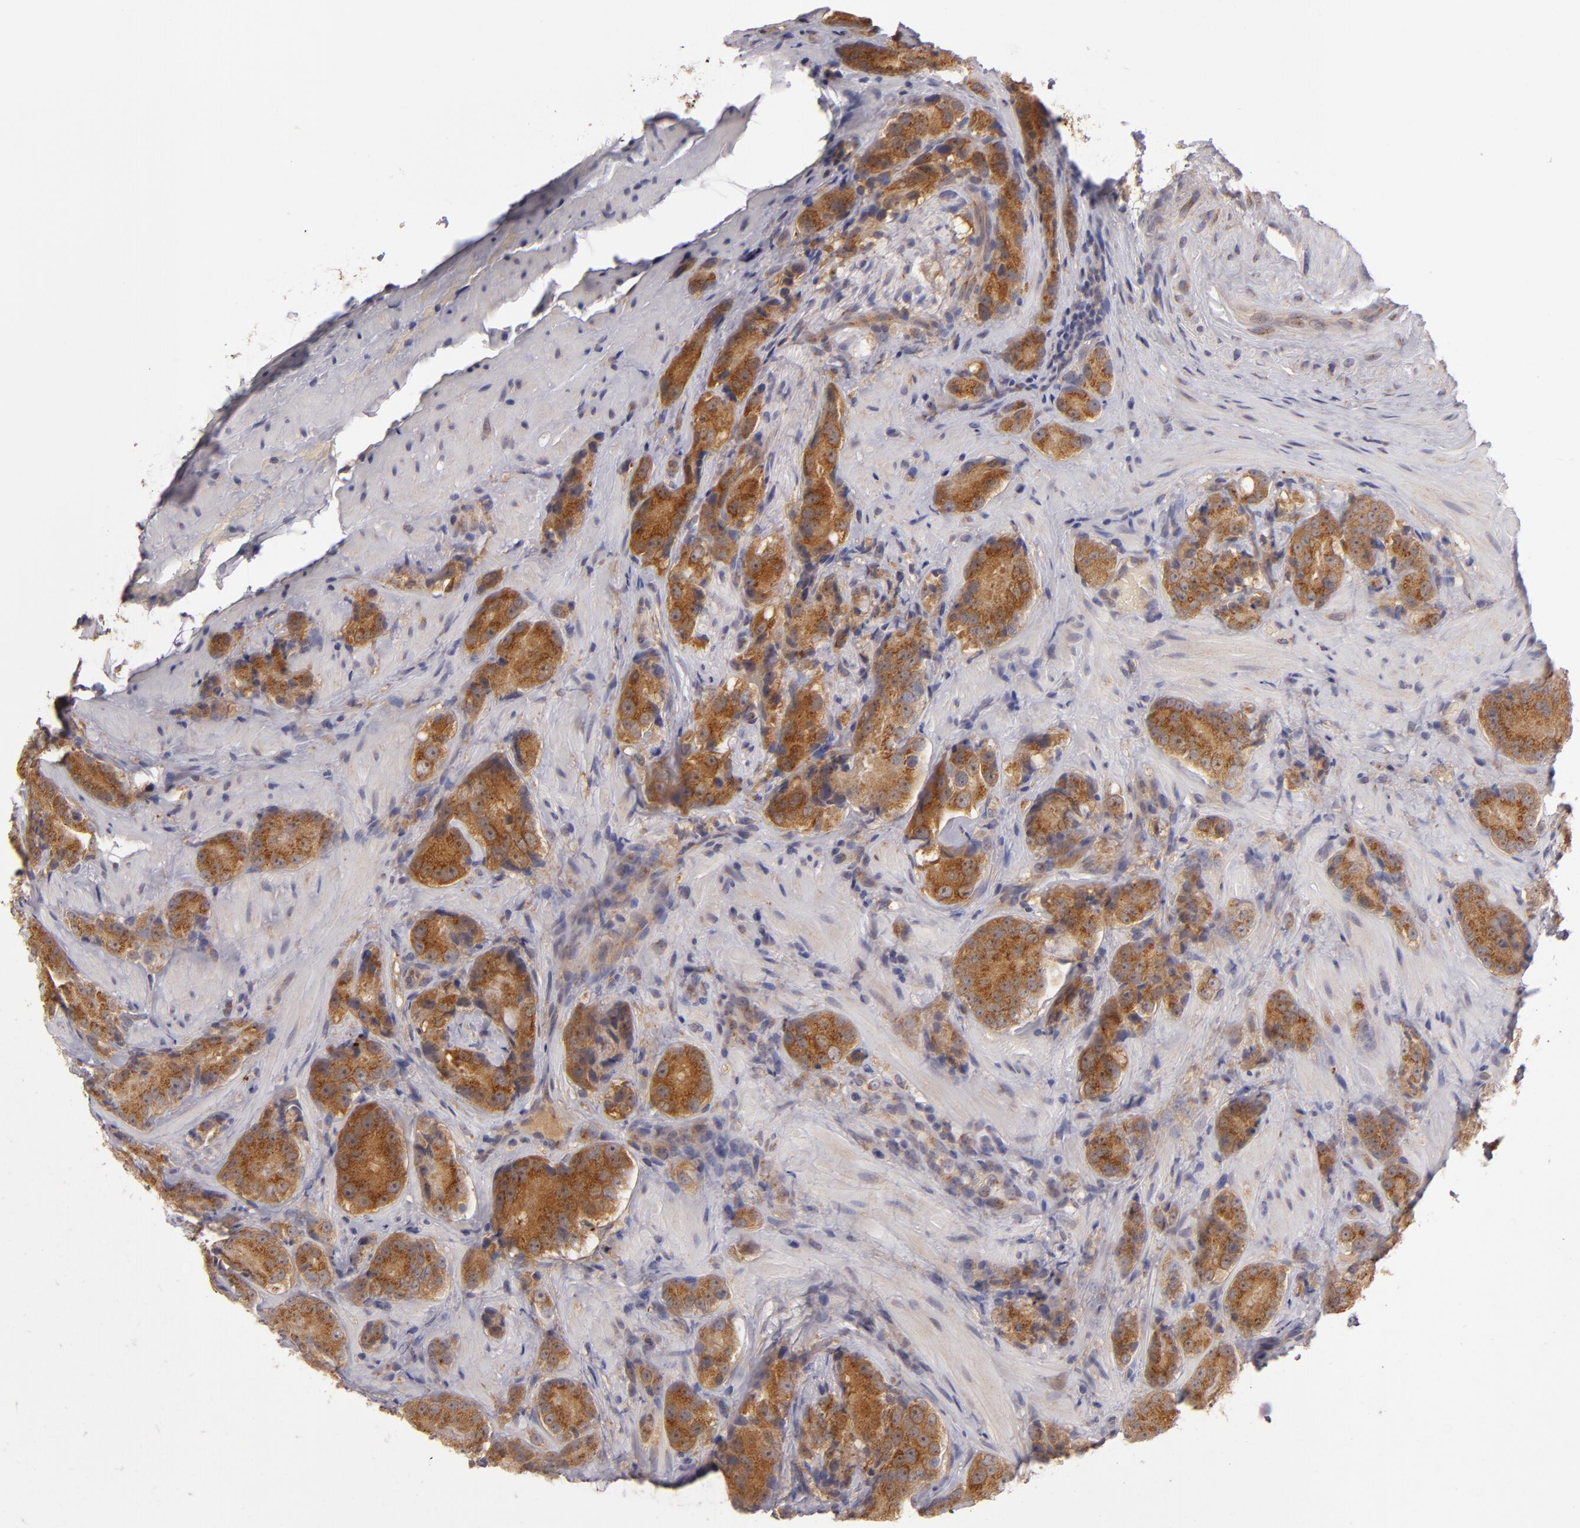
{"staining": {"intensity": "strong", "quantity": ">75%", "location": "cytoplasmic/membranous"}, "tissue": "prostate cancer", "cell_type": "Tumor cells", "image_type": "cancer", "snomed": [{"axis": "morphology", "description": "Adenocarcinoma, High grade"}, {"axis": "topography", "description": "Prostate"}], "caption": "IHC of human prostate cancer (adenocarcinoma (high-grade)) shows high levels of strong cytoplasmic/membranous expression in about >75% of tumor cells.", "gene": "SH2D4A", "patient": {"sex": "male", "age": 70}}